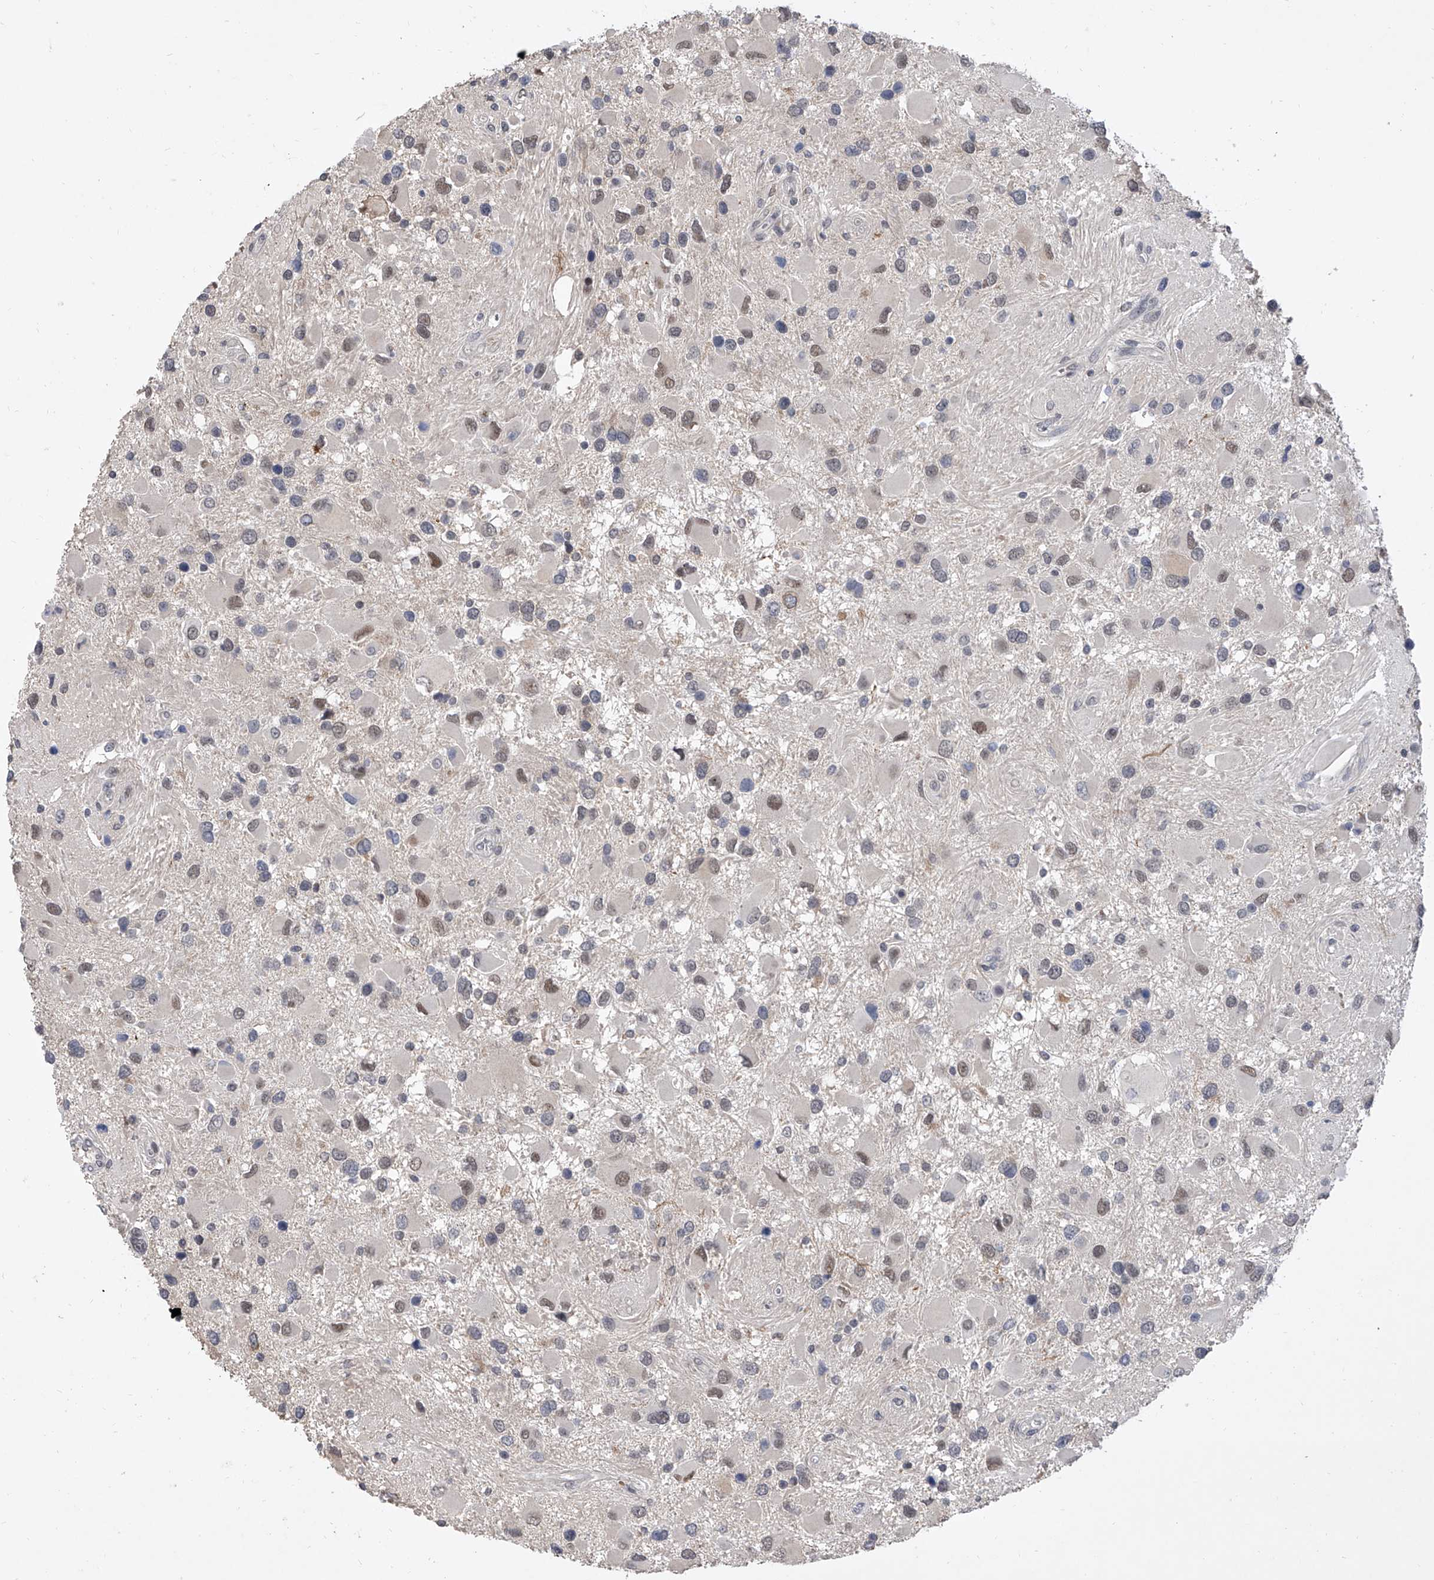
{"staining": {"intensity": "moderate", "quantity": "<25%", "location": "nuclear"}, "tissue": "glioma", "cell_type": "Tumor cells", "image_type": "cancer", "snomed": [{"axis": "morphology", "description": "Glioma, malignant, High grade"}, {"axis": "topography", "description": "Brain"}], "caption": "Protein analysis of glioma tissue shows moderate nuclear staining in approximately <25% of tumor cells.", "gene": "BHLHE23", "patient": {"sex": "male", "age": 53}}